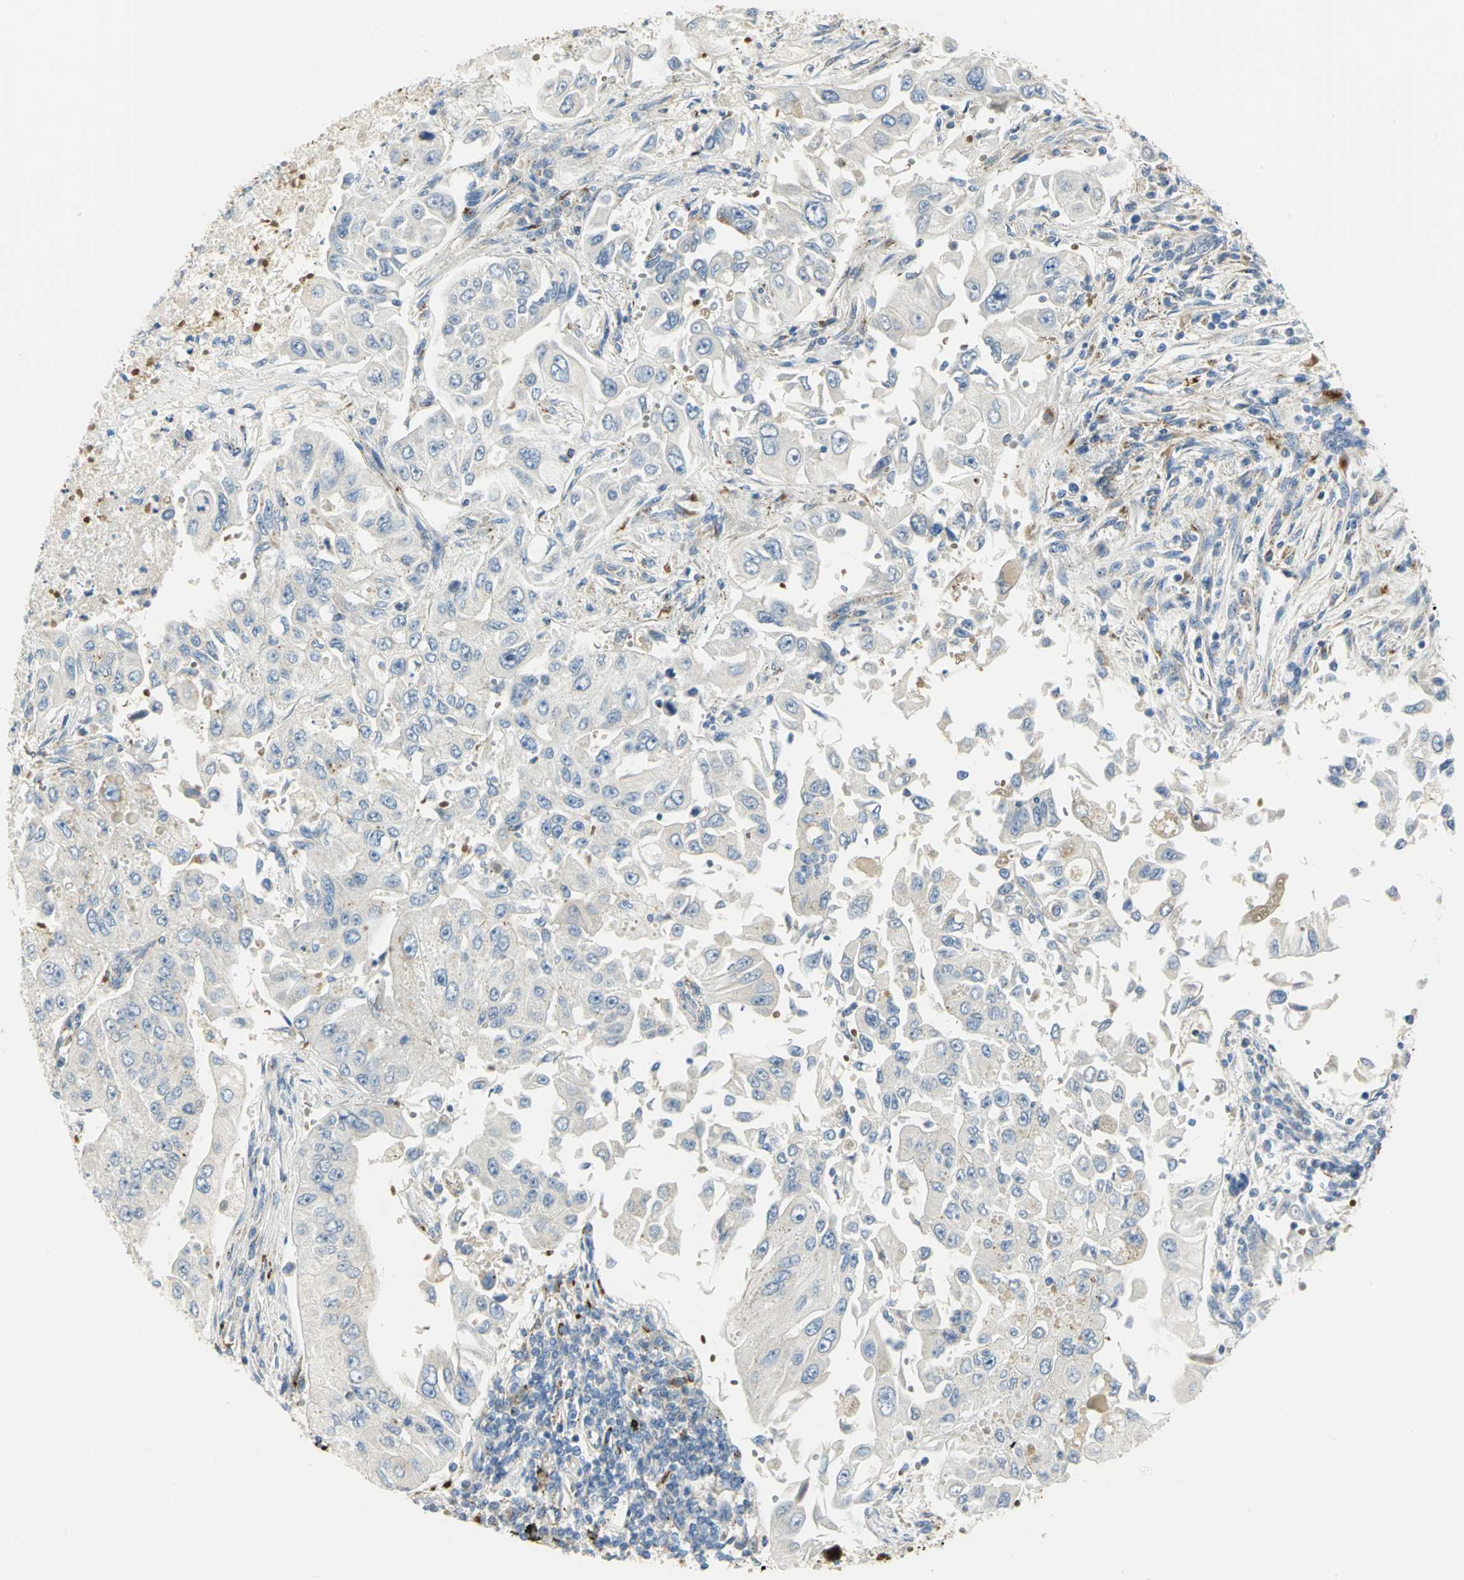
{"staining": {"intensity": "weak", "quantity": "25%-75%", "location": "cytoplasmic/membranous"}, "tissue": "lung cancer", "cell_type": "Tumor cells", "image_type": "cancer", "snomed": [{"axis": "morphology", "description": "Adenocarcinoma, NOS"}, {"axis": "topography", "description": "Lung"}], "caption": "Weak cytoplasmic/membranous positivity is appreciated in approximately 25%-75% of tumor cells in lung cancer.", "gene": "ARSA", "patient": {"sex": "male", "age": 84}}